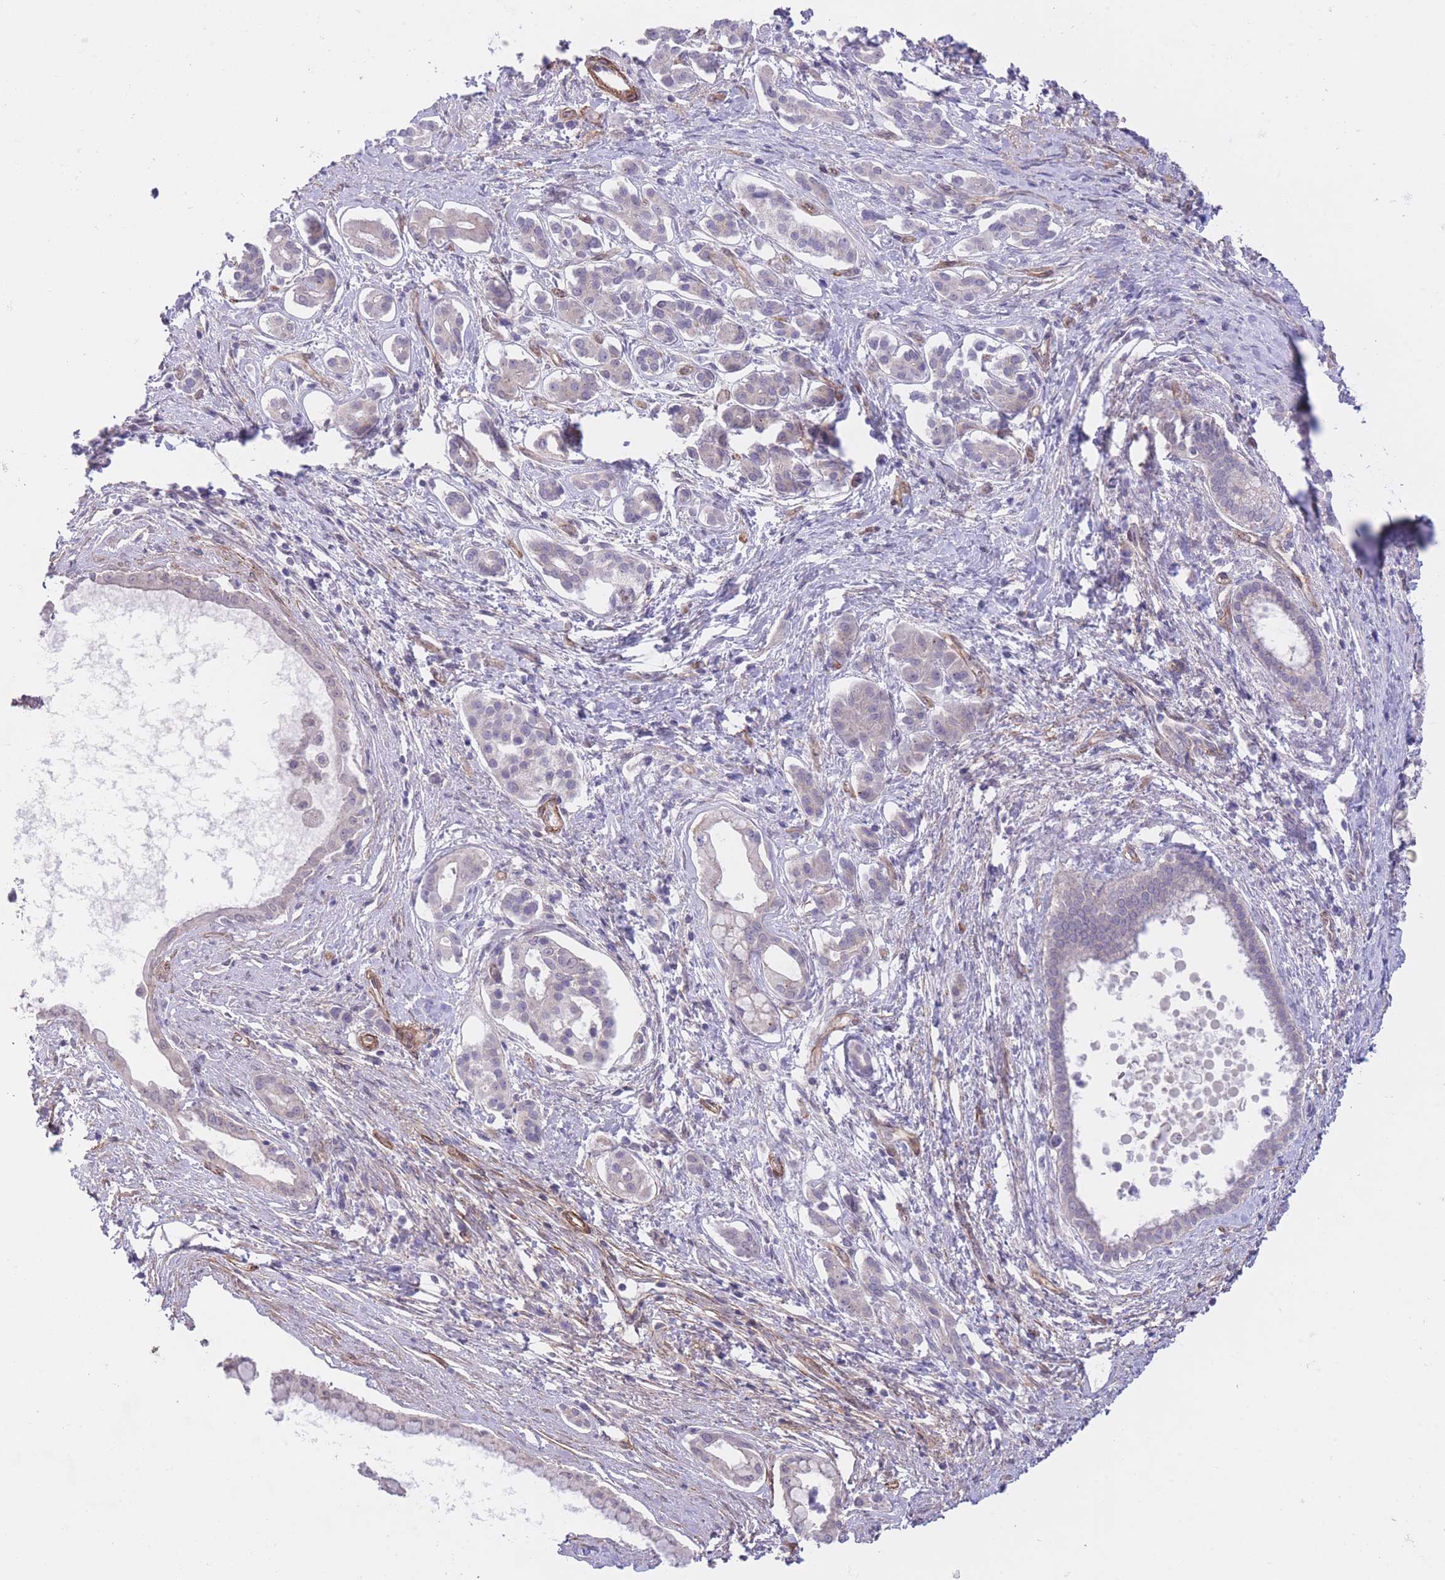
{"staining": {"intensity": "negative", "quantity": "none", "location": "none"}, "tissue": "pancreatic cancer", "cell_type": "Tumor cells", "image_type": "cancer", "snomed": [{"axis": "morphology", "description": "Adenocarcinoma, NOS"}, {"axis": "topography", "description": "Pancreas"}], "caption": "Protein analysis of pancreatic cancer exhibits no significant positivity in tumor cells.", "gene": "QTRT1", "patient": {"sex": "male", "age": 70}}